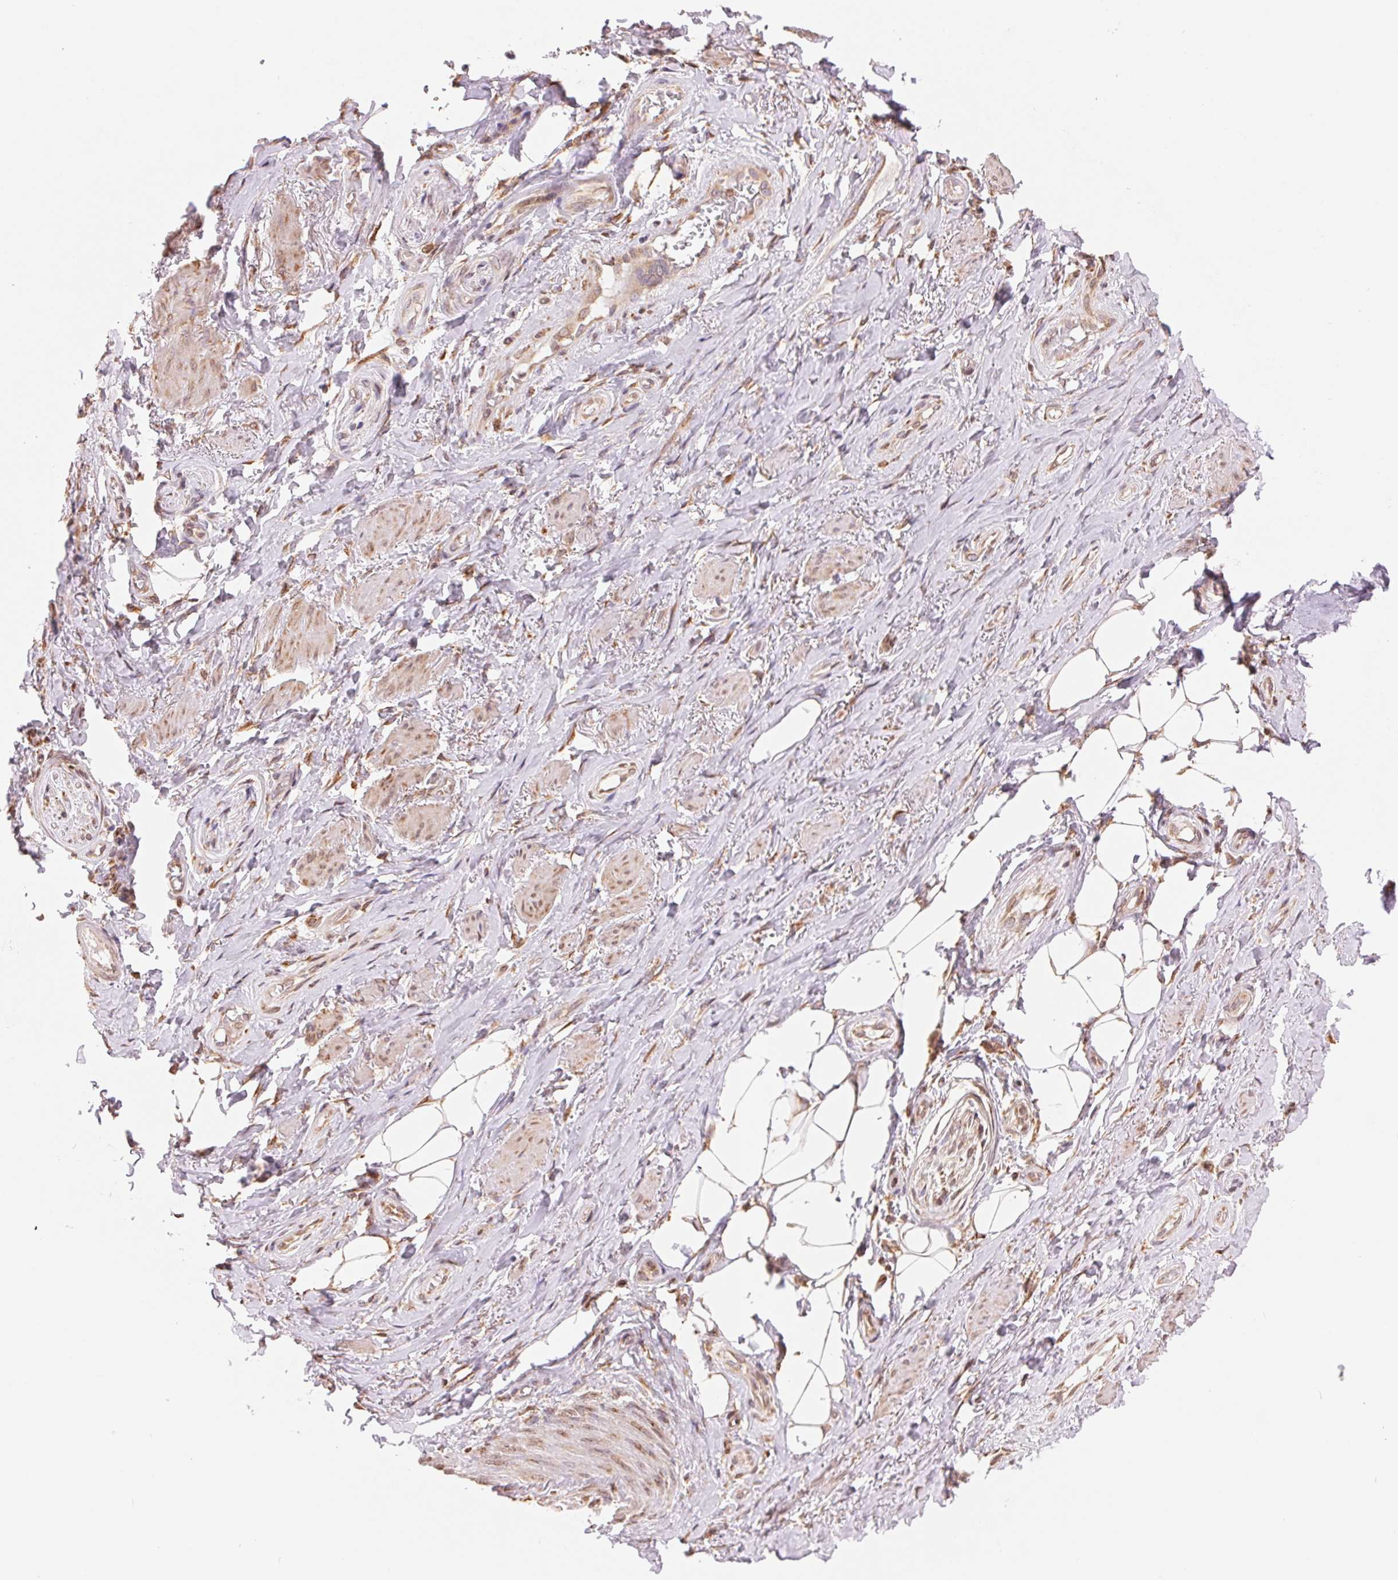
{"staining": {"intensity": "weak", "quantity": ">75%", "location": "cytoplasmic/membranous"}, "tissue": "adipose tissue", "cell_type": "Adipocytes", "image_type": "normal", "snomed": [{"axis": "morphology", "description": "Normal tissue, NOS"}, {"axis": "topography", "description": "Anal"}, {"axis": "topography", "description": "Peripheral nerve tissue"}], "caption": "Brown immunohistochemical staining in normal adipose tissue reveals weak cytoplasmic/membranous staining in about >75% of adipocytes. Nuclei are stained in blue.", "gene": "RPN1", "patient": {"sex": "male", "age": 53}}